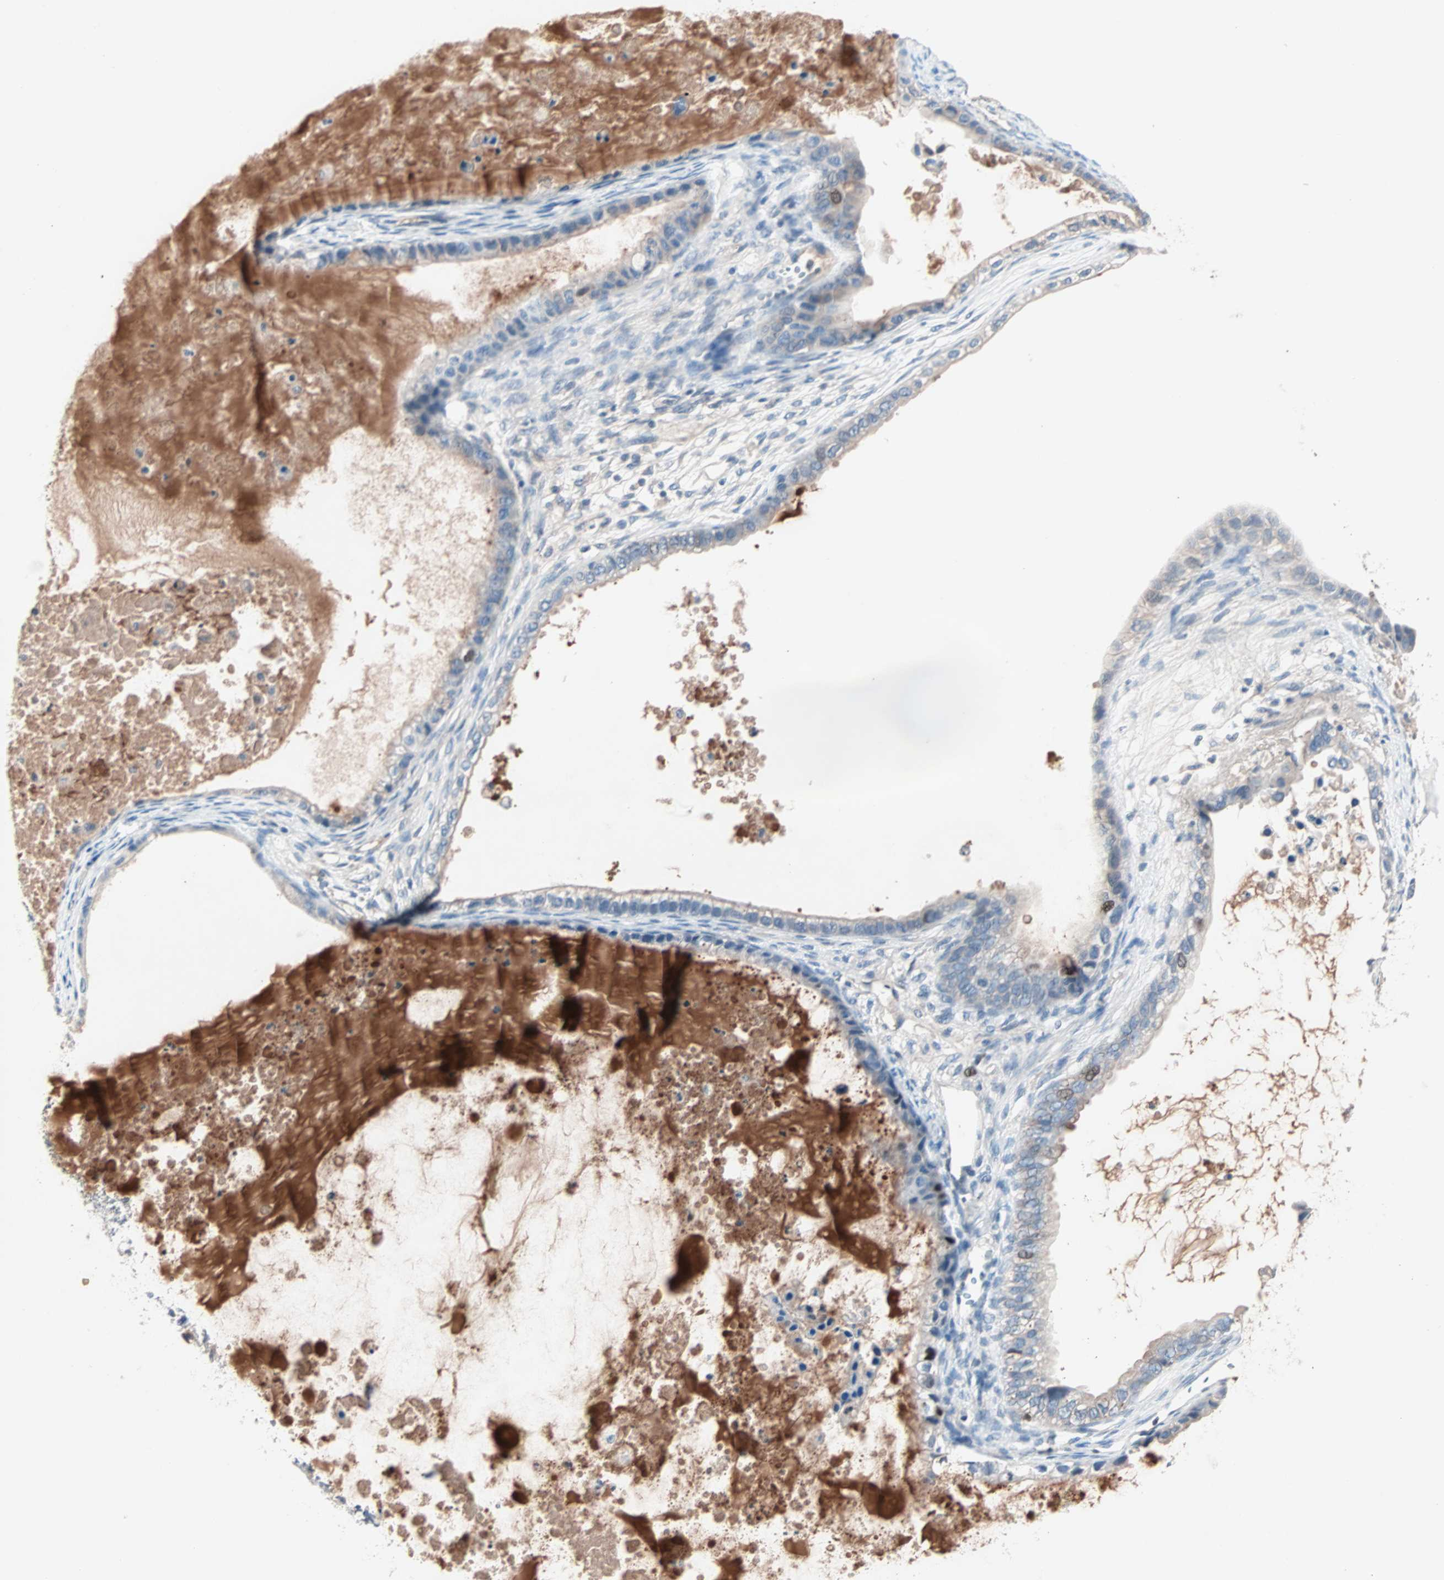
{"staining": {"intensity": "moderate", "quantity": "<25%", "location": "nuclear"}, "tissue": "ovarian cancer", "cell_type": "Tumor cells", "image_type": "cancer", "snomed": [{"axis": "morphology", "description": "Cystadenocarcinoma, mucinous, NOS"}, {"axis": "topography", "description": "Ovary"}], "caption": "Tumor cells display low levels of moderate nuclear positivity in approximately <25% of cells in ovarian mucinous cystadenocarcinoma.", "gene": "CCNE2", "patient": {"sex": "female", "age": 80}}